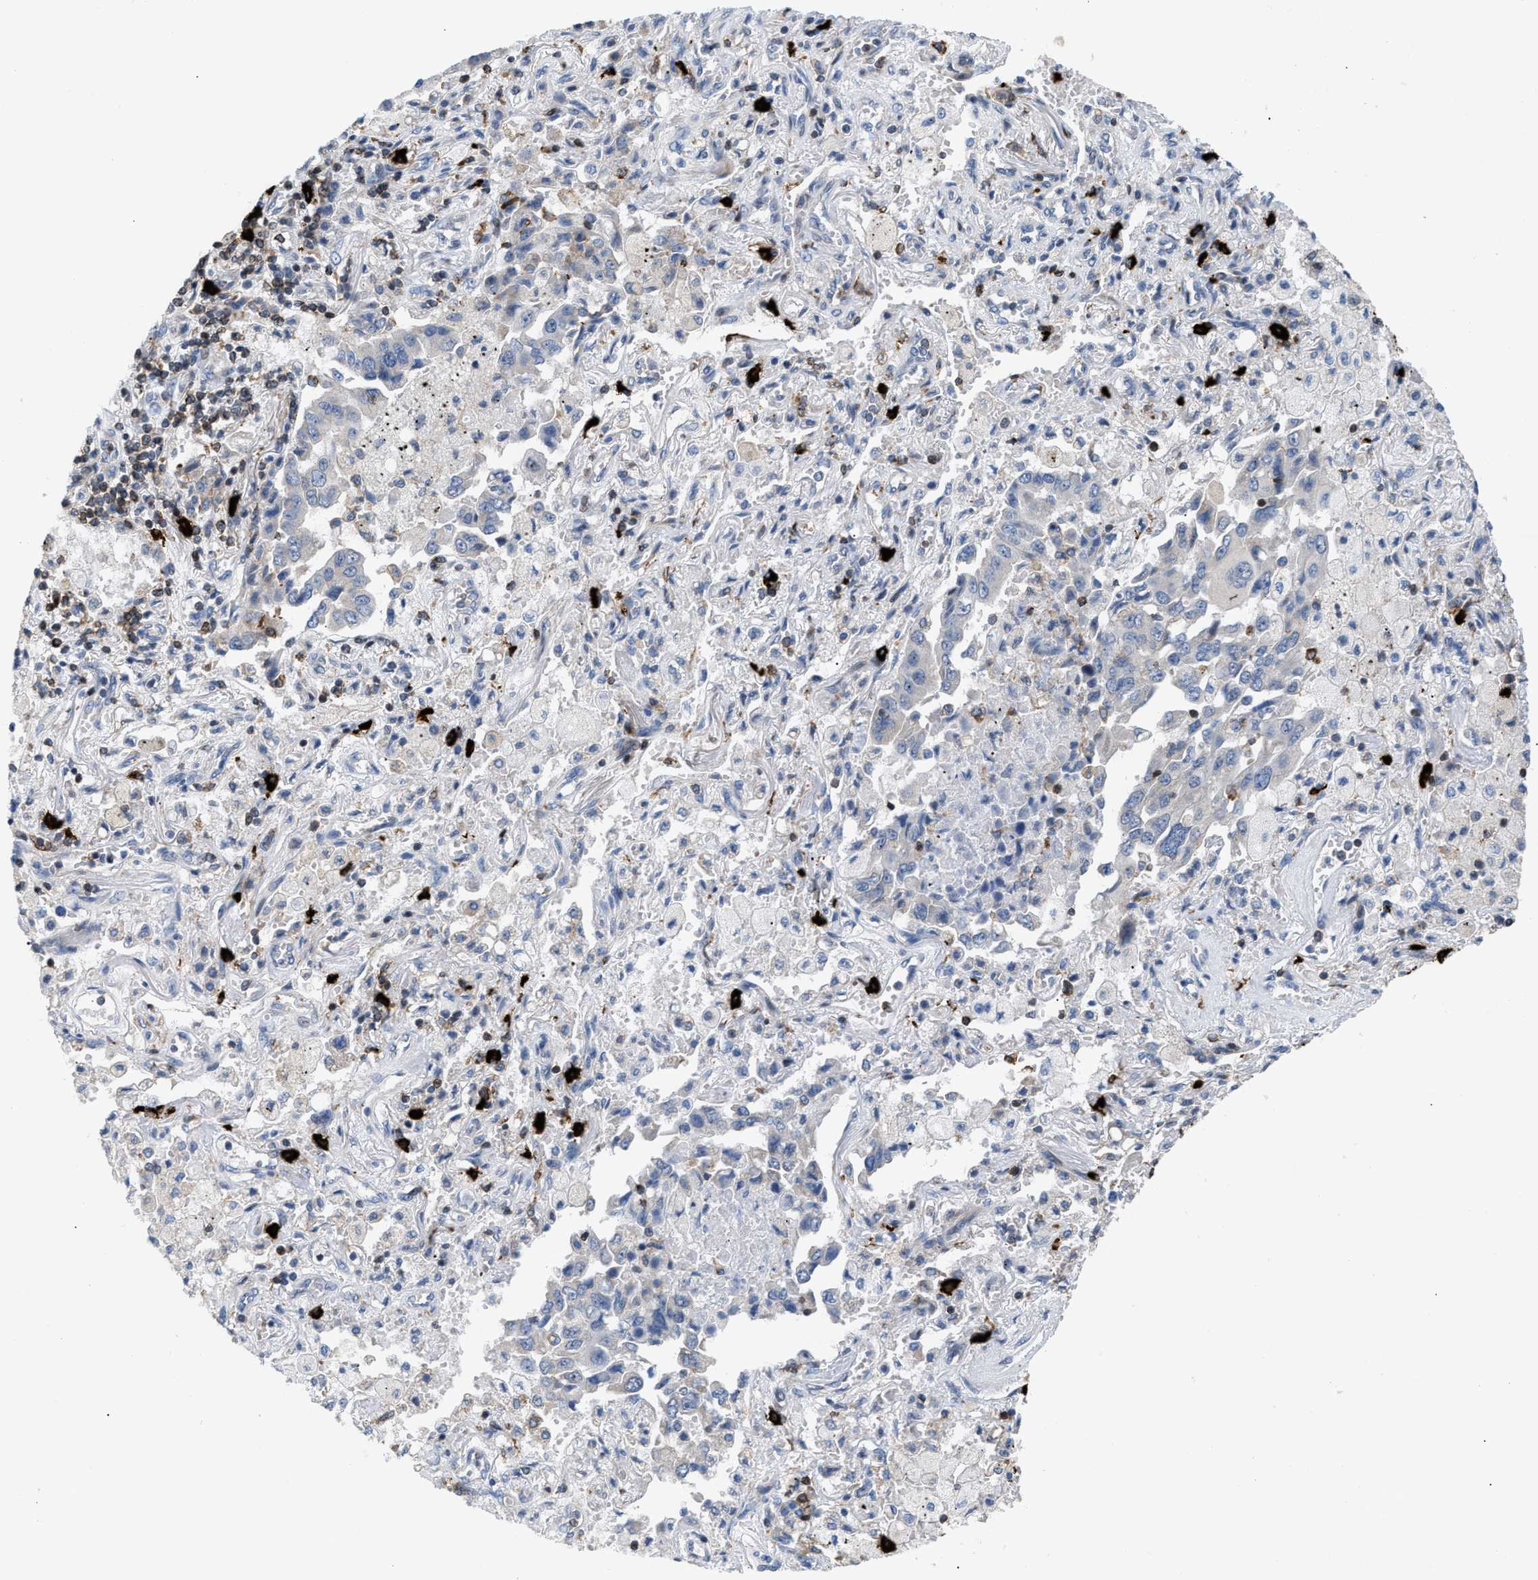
{"staining": {"intensity": "negative", "quantity": "none", "location": "none"}, "tissue": "lung cancer", "cell_type": "Tumor cells", "image_type": "cancer", "snomed": [{"axis": "morphology", "description": "Adenocarcinoma, NOS"}, {"axis": "topography", "description": "Lung"}], "caption": "This is a micrograph of immunohistochemistry staining of lung cancer (adenocarcinoma), which shows no staining in tumor cells.", "gene": "ATP9A", "patient": {"sex": "female", "age": 65}}